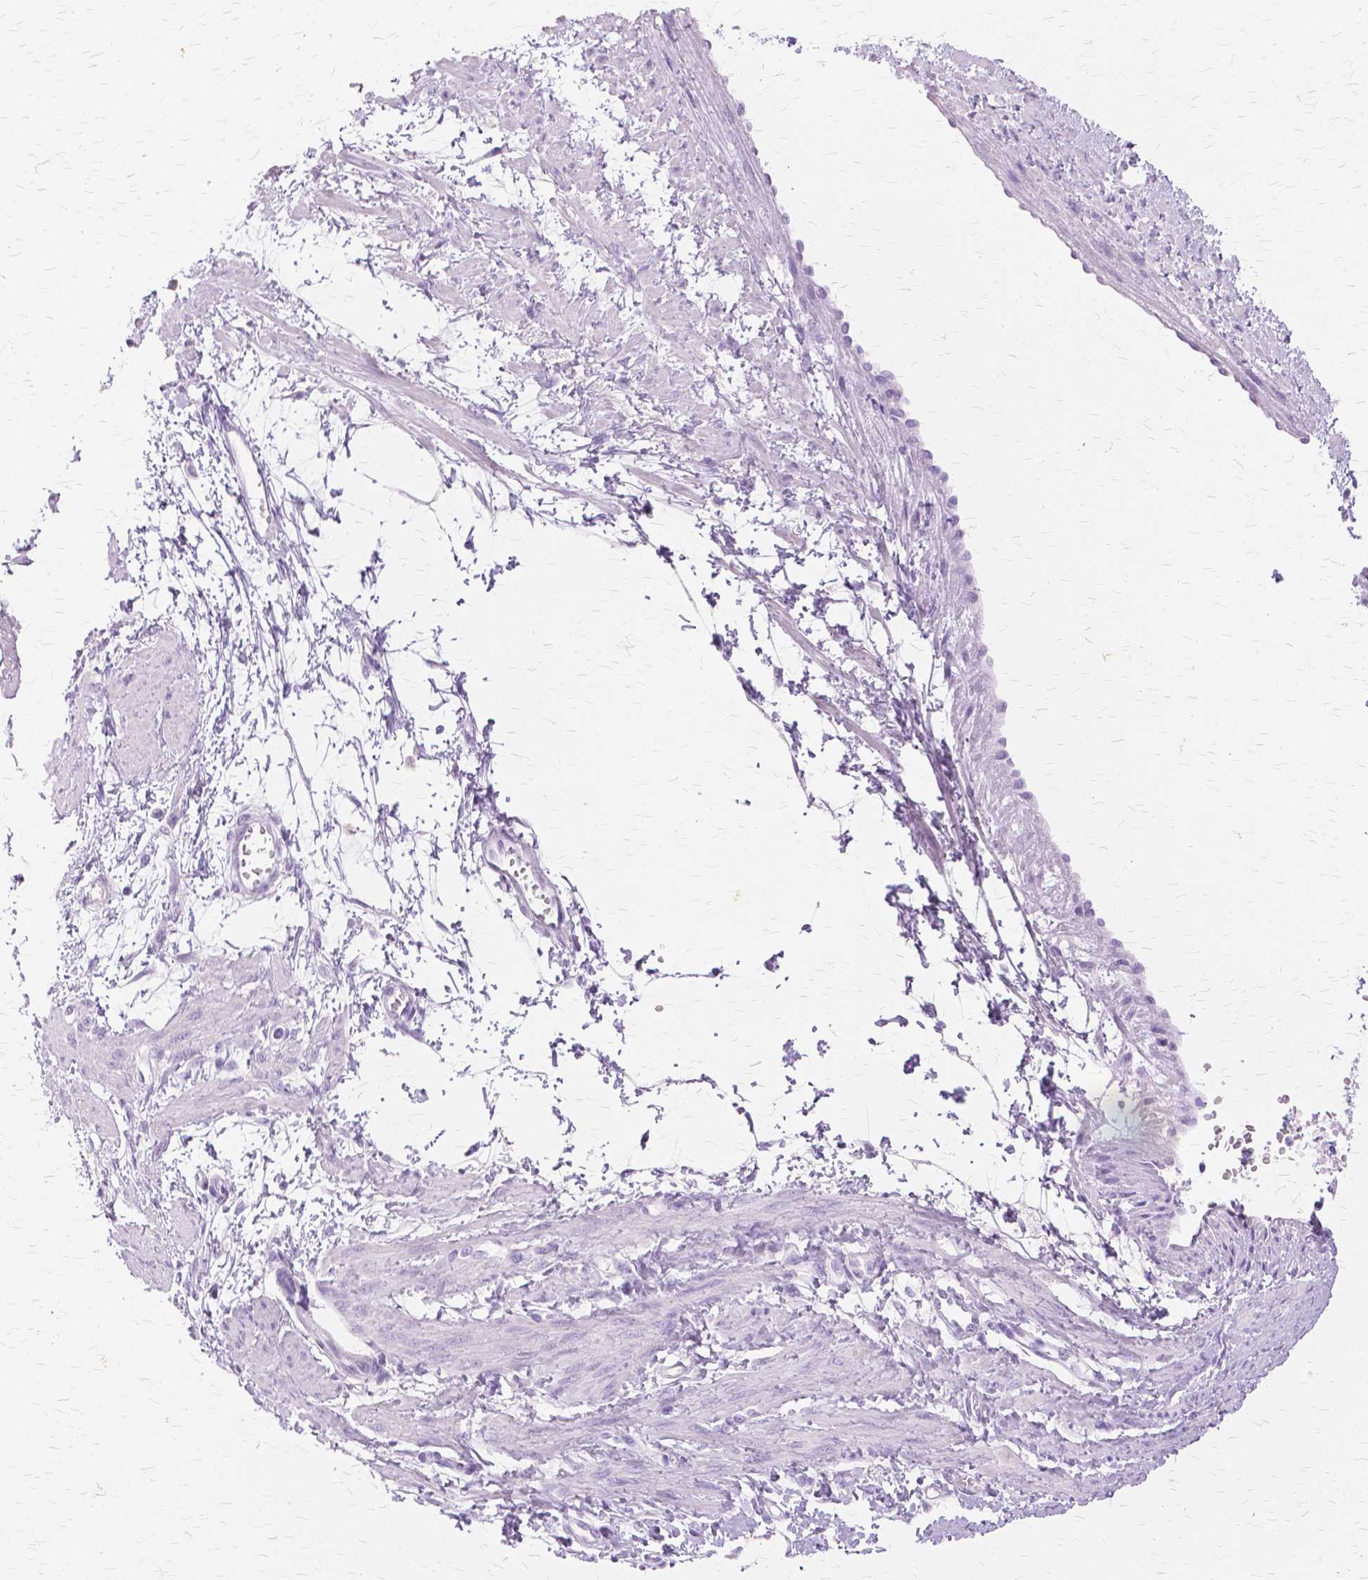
{"staining": {"intensity": "negative", "quantity": "none", "location": "none"}, "tissue": "smooth muscle", "cell_type": "Smooth muscle cells", "image_type": "normal", "snomed": [{"axis": "morphology", "description": "Normal tissue, NOS"}, {"axis": "topography", "description": "Smooth muscle"}, {"axis": "topography", "description": "Uterus"}], "caption": "Human smooth muscle stained for a protein using immunohistochemistry demonstrates no staining in smooth muscle cells.", "gene": "TGM1", "patient": {"sex": "female", "age": 39}}